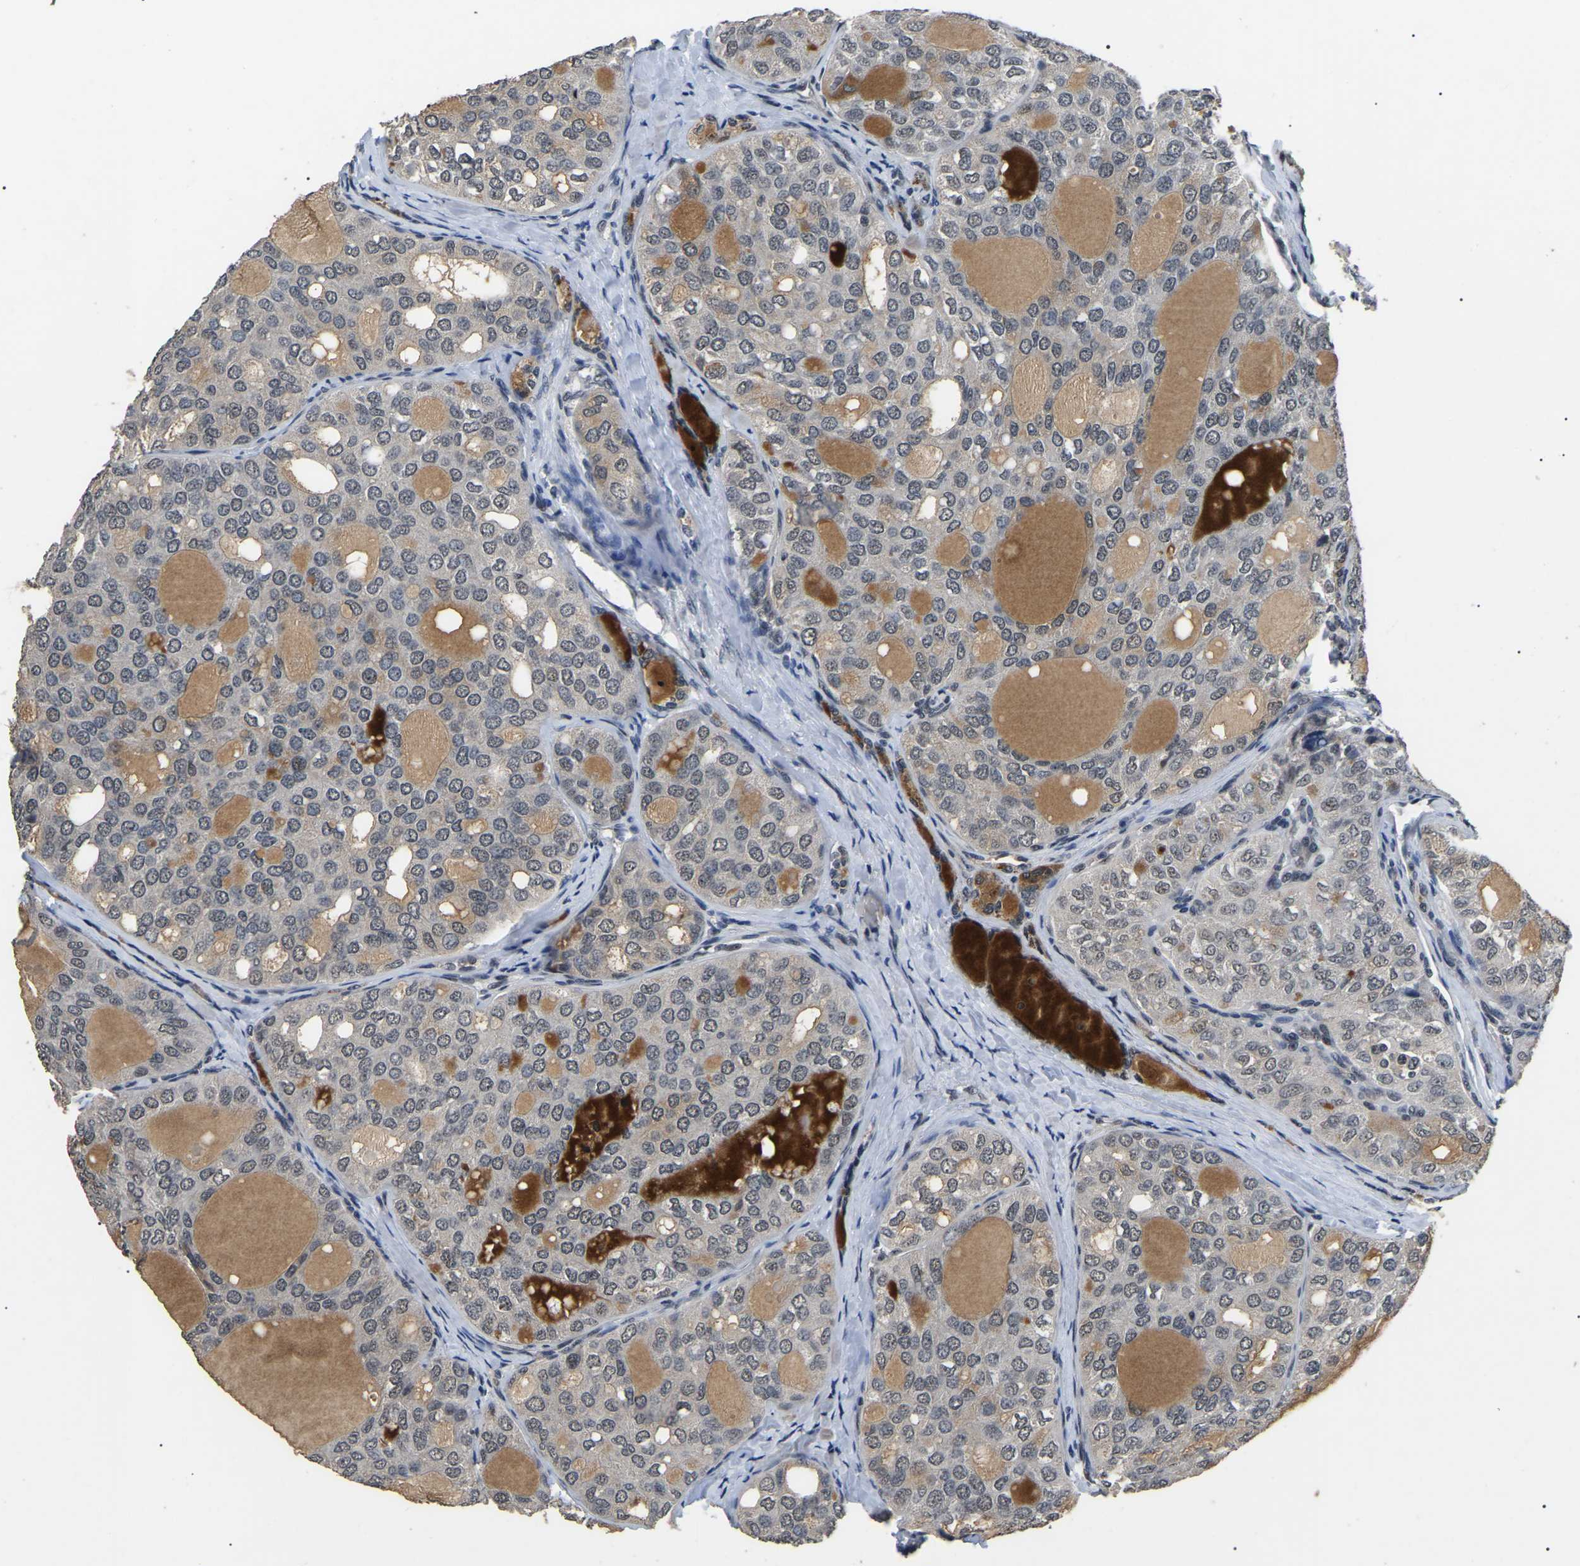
{"staining": {"intensity": "negative", "quantity": "none", "location": "none"}, "tissue": "thyroid cancer", "cell_type": "Tumor cells", "image_type": "cancer", "snomed": [{"axis": "morphology", "description": "Follicular adenoma carcinoma, NOS"}, {"axis": "topography", "description": "Thyroid gland"}], "caption": "An immunohistochemistry (IHC) histopathology image of follicular adenoma carcinoma (thyroid) is shown. There is no staining in tumor cells of follicular adenoma carcinoma (thyroid).", "gene": "PPM1E", "patient": {"sex": "male", "age": 75}}